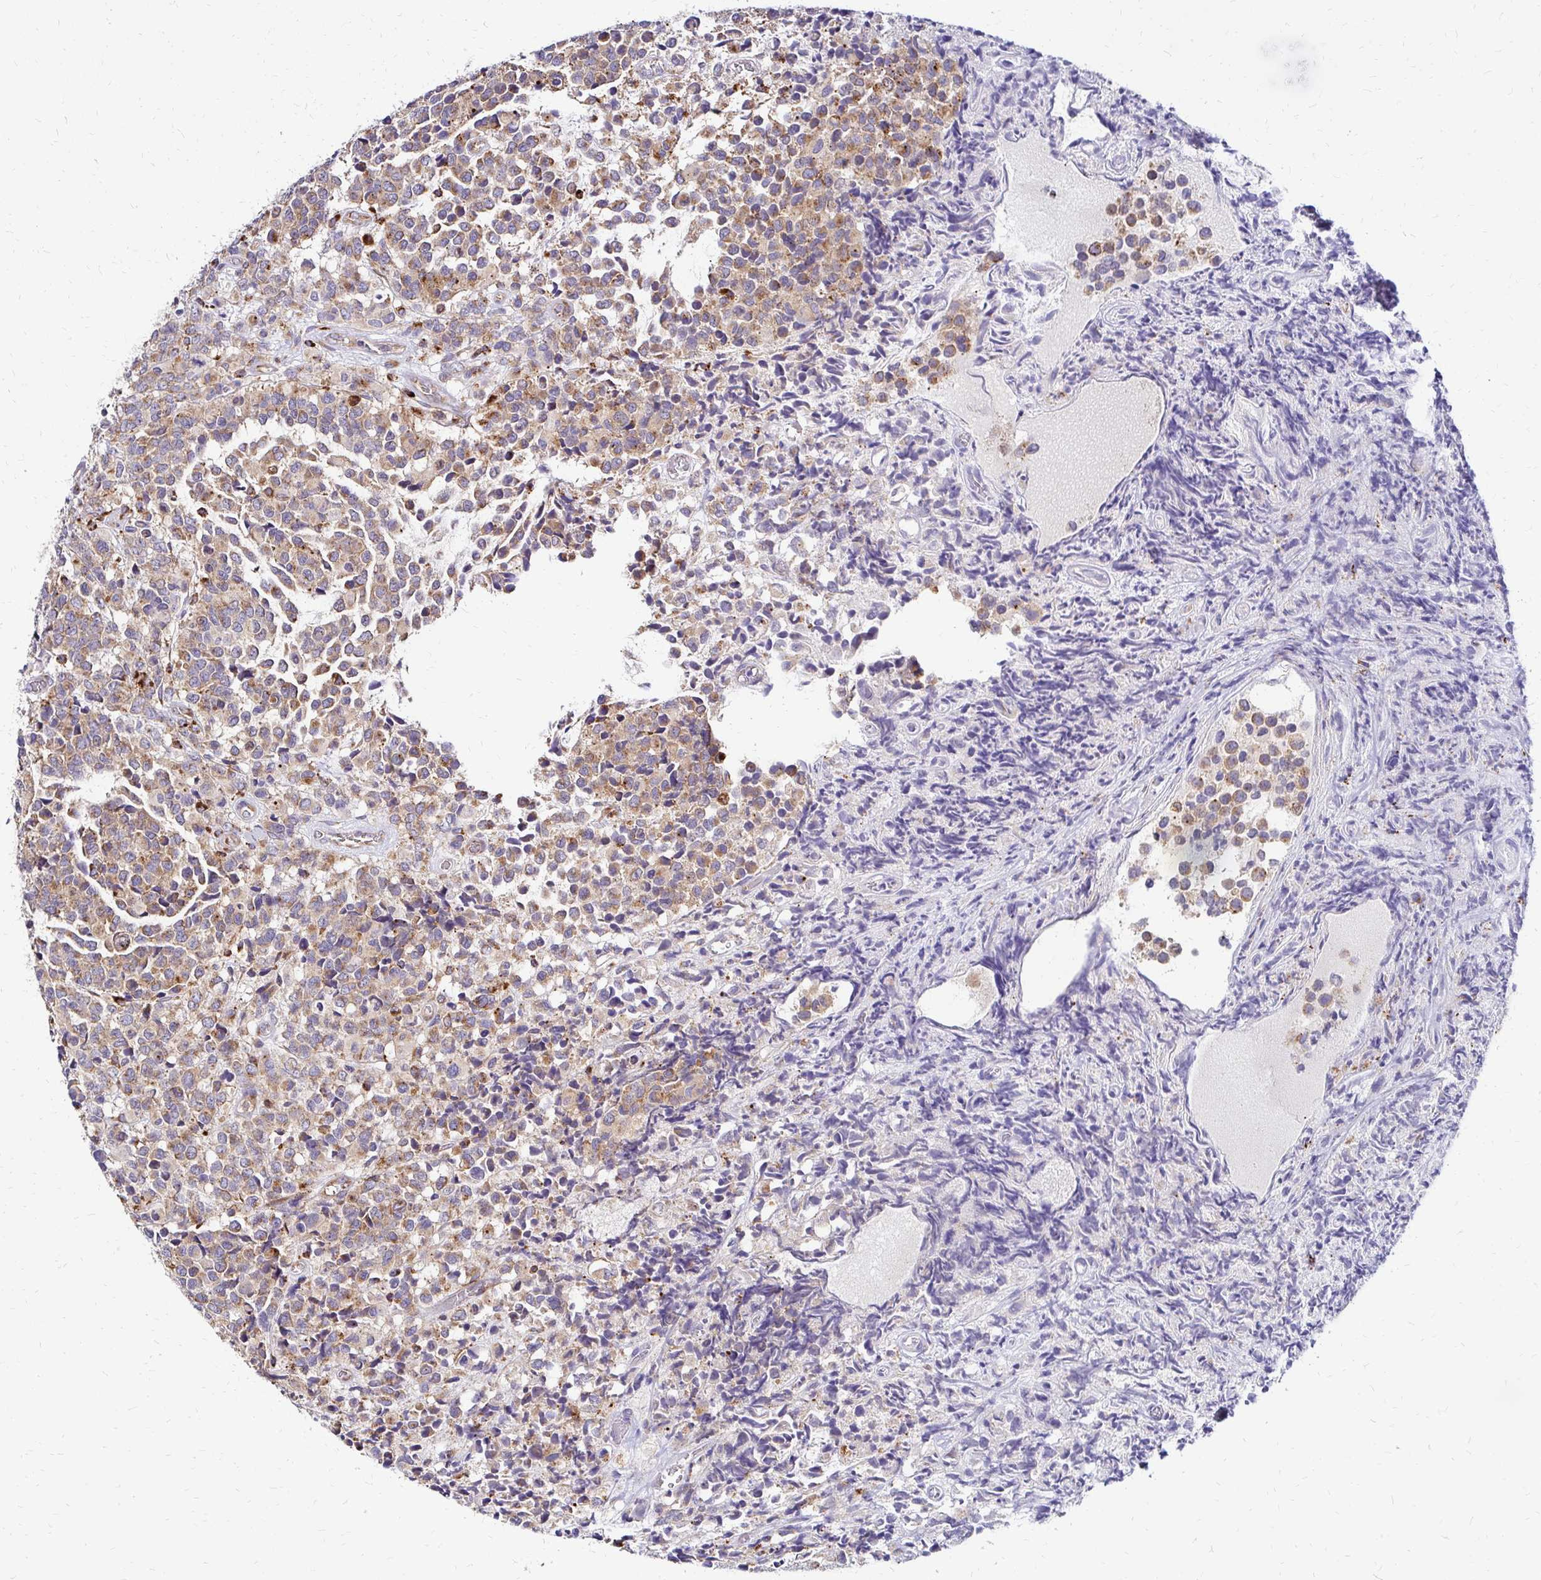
{"staining": {"intensity": "weak", "quantity": ">75%", "location": "cytoplasmic/membranous"}, "tissue": "glioma", "cell_type": "Tumor cells", "image_type": "cancer", "snomed": [{"axis": "morphology", "description": "Glioma, malignant, High grade"}, {"axis": "topography", "description": "Brain"}], "caption": "Approximately >75% of tumor cells in human malignant high-grade glioma show weak cytoplasmic/membranous protein positivity as visualized by brown immunohistochemical staining.", "gene": "IDUA", "patient": {"sex": "male", "age": 39}}